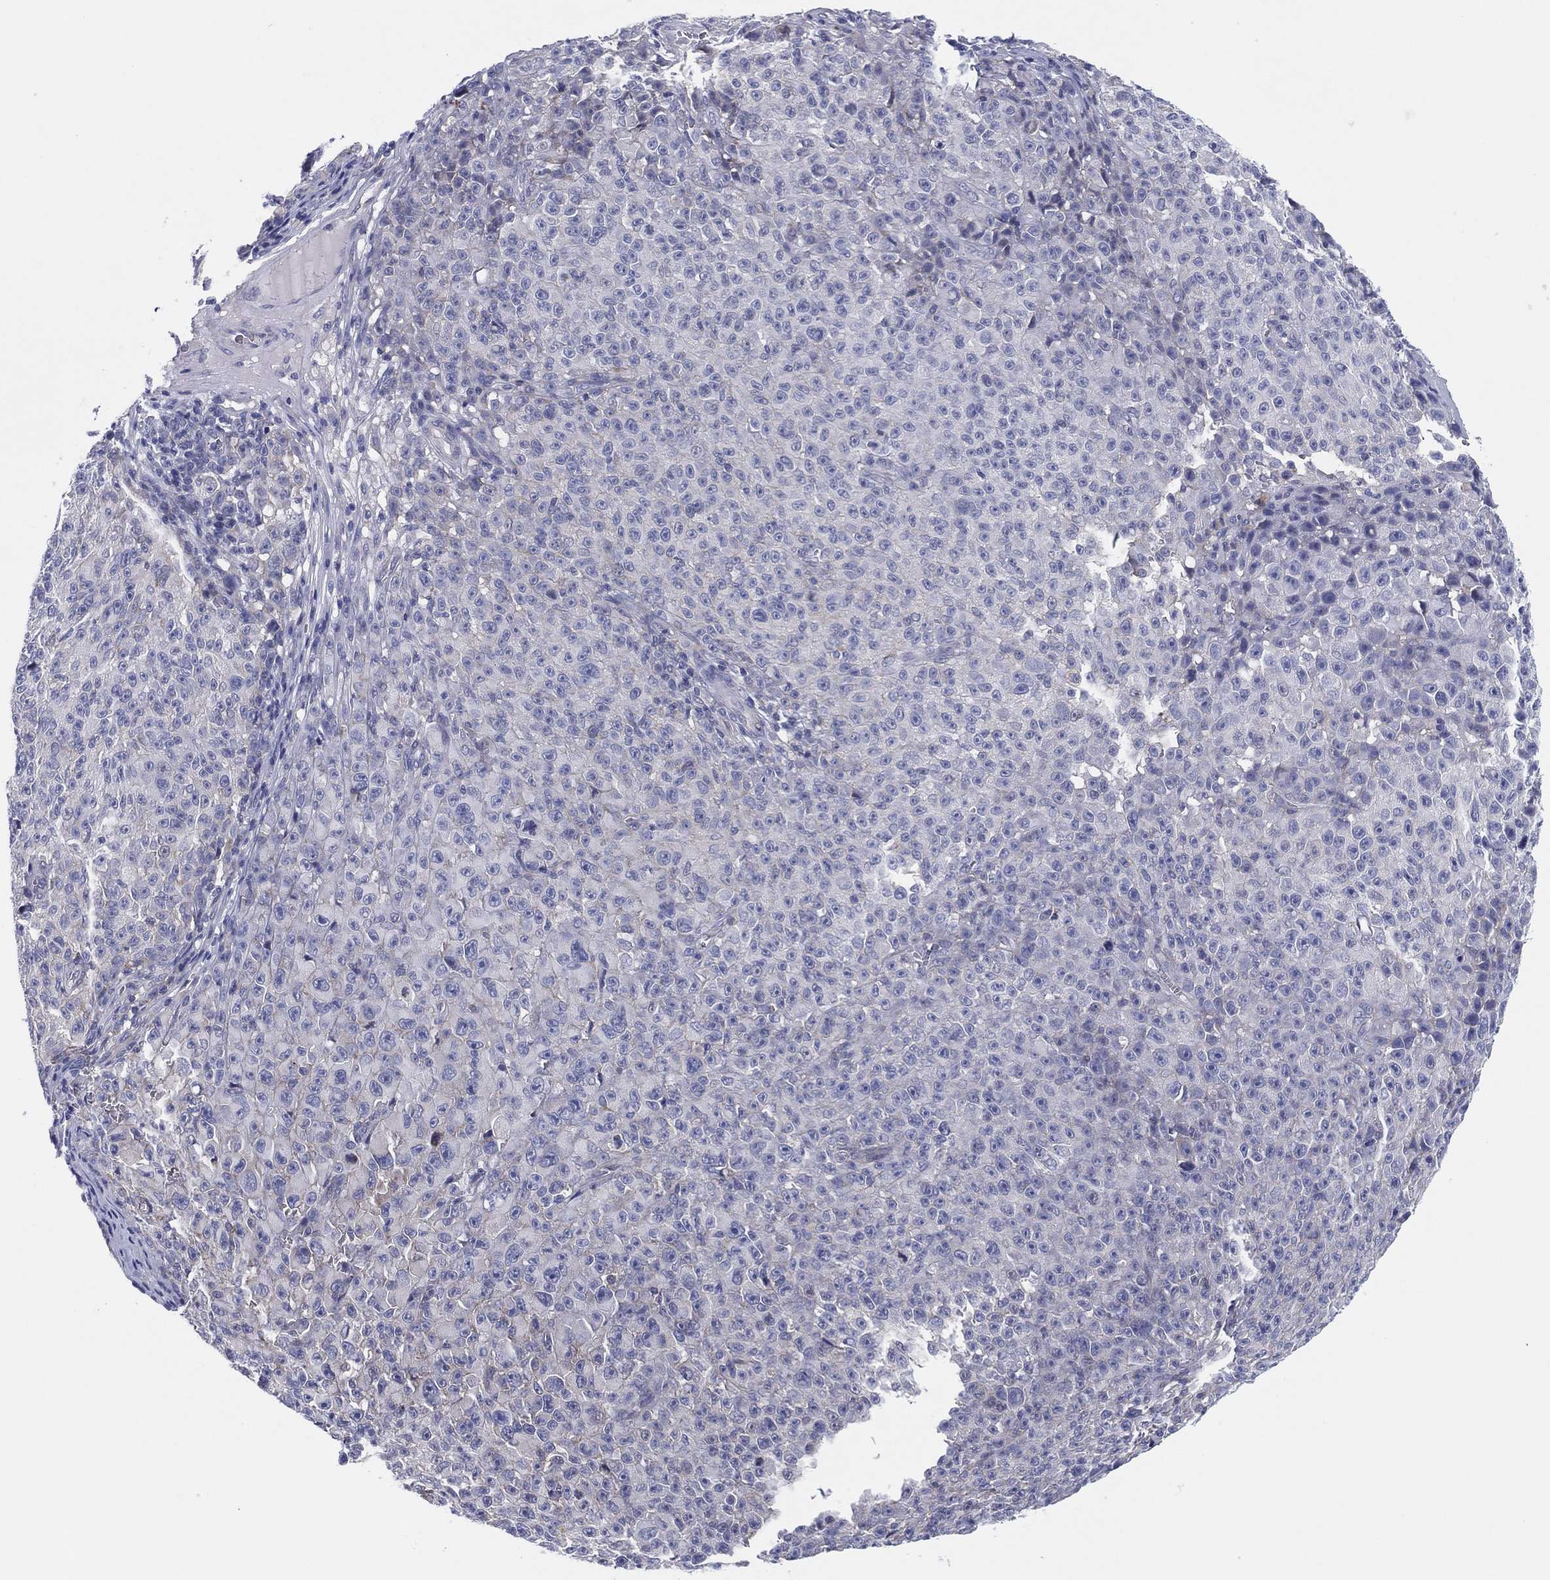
{"staining": {"intensity": "negative", "quantity": "none", "location": "none"}, "tissue": "melanoma", "cell_type": "Tumor cells", "image_type": "cancer", "snomed": [{"axis": "morphology", "description": "Malignant melanoma, NOS"}, {"axis": "topography", "description": "Skin"}], "caption": "Malignant melanoma was stained to show a protein in brown. There is no significant expression in tumor cells.", "gene": "HEATR4", "patient": {"sex": "female", "age": 82}}